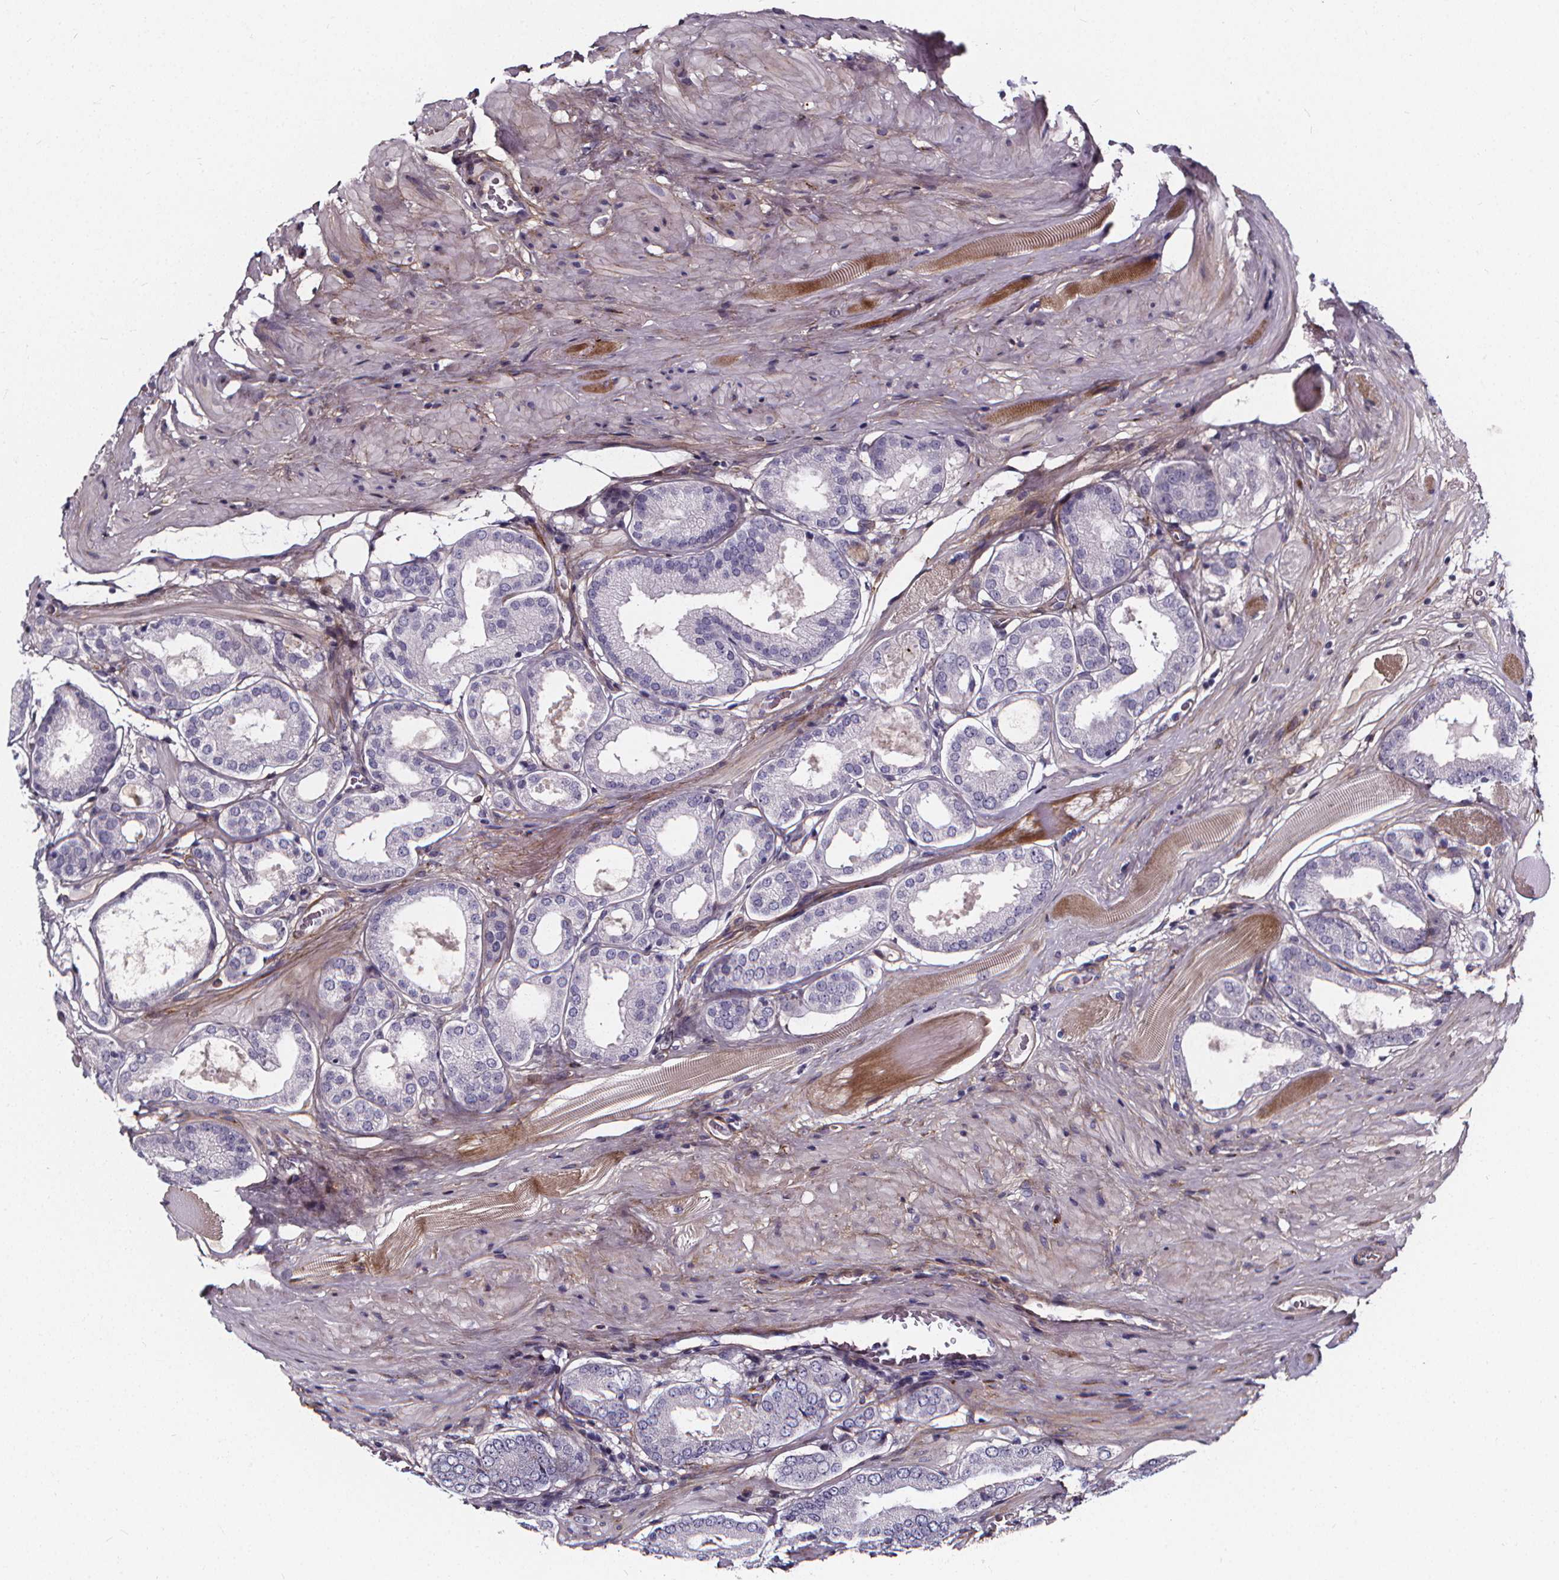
{"staining": {"intensity": "negative", "quantity": "none", "location": "none"}, "tissue": "prostate cancer", "cell_type": "Tumor cells", "image_type": "cancer", "snomed": [{"axis": "morphology", "description": "Adenocarcinoma, NOS"}, {"axis": "topography", "description": "Prostate"}], "caption": "DAB immunohistochemical staining of prostate cancer exhibits no significant staining in tumor cells.", "gene": "AEBP1", "patient": {"sex": "male", "age": 63}}